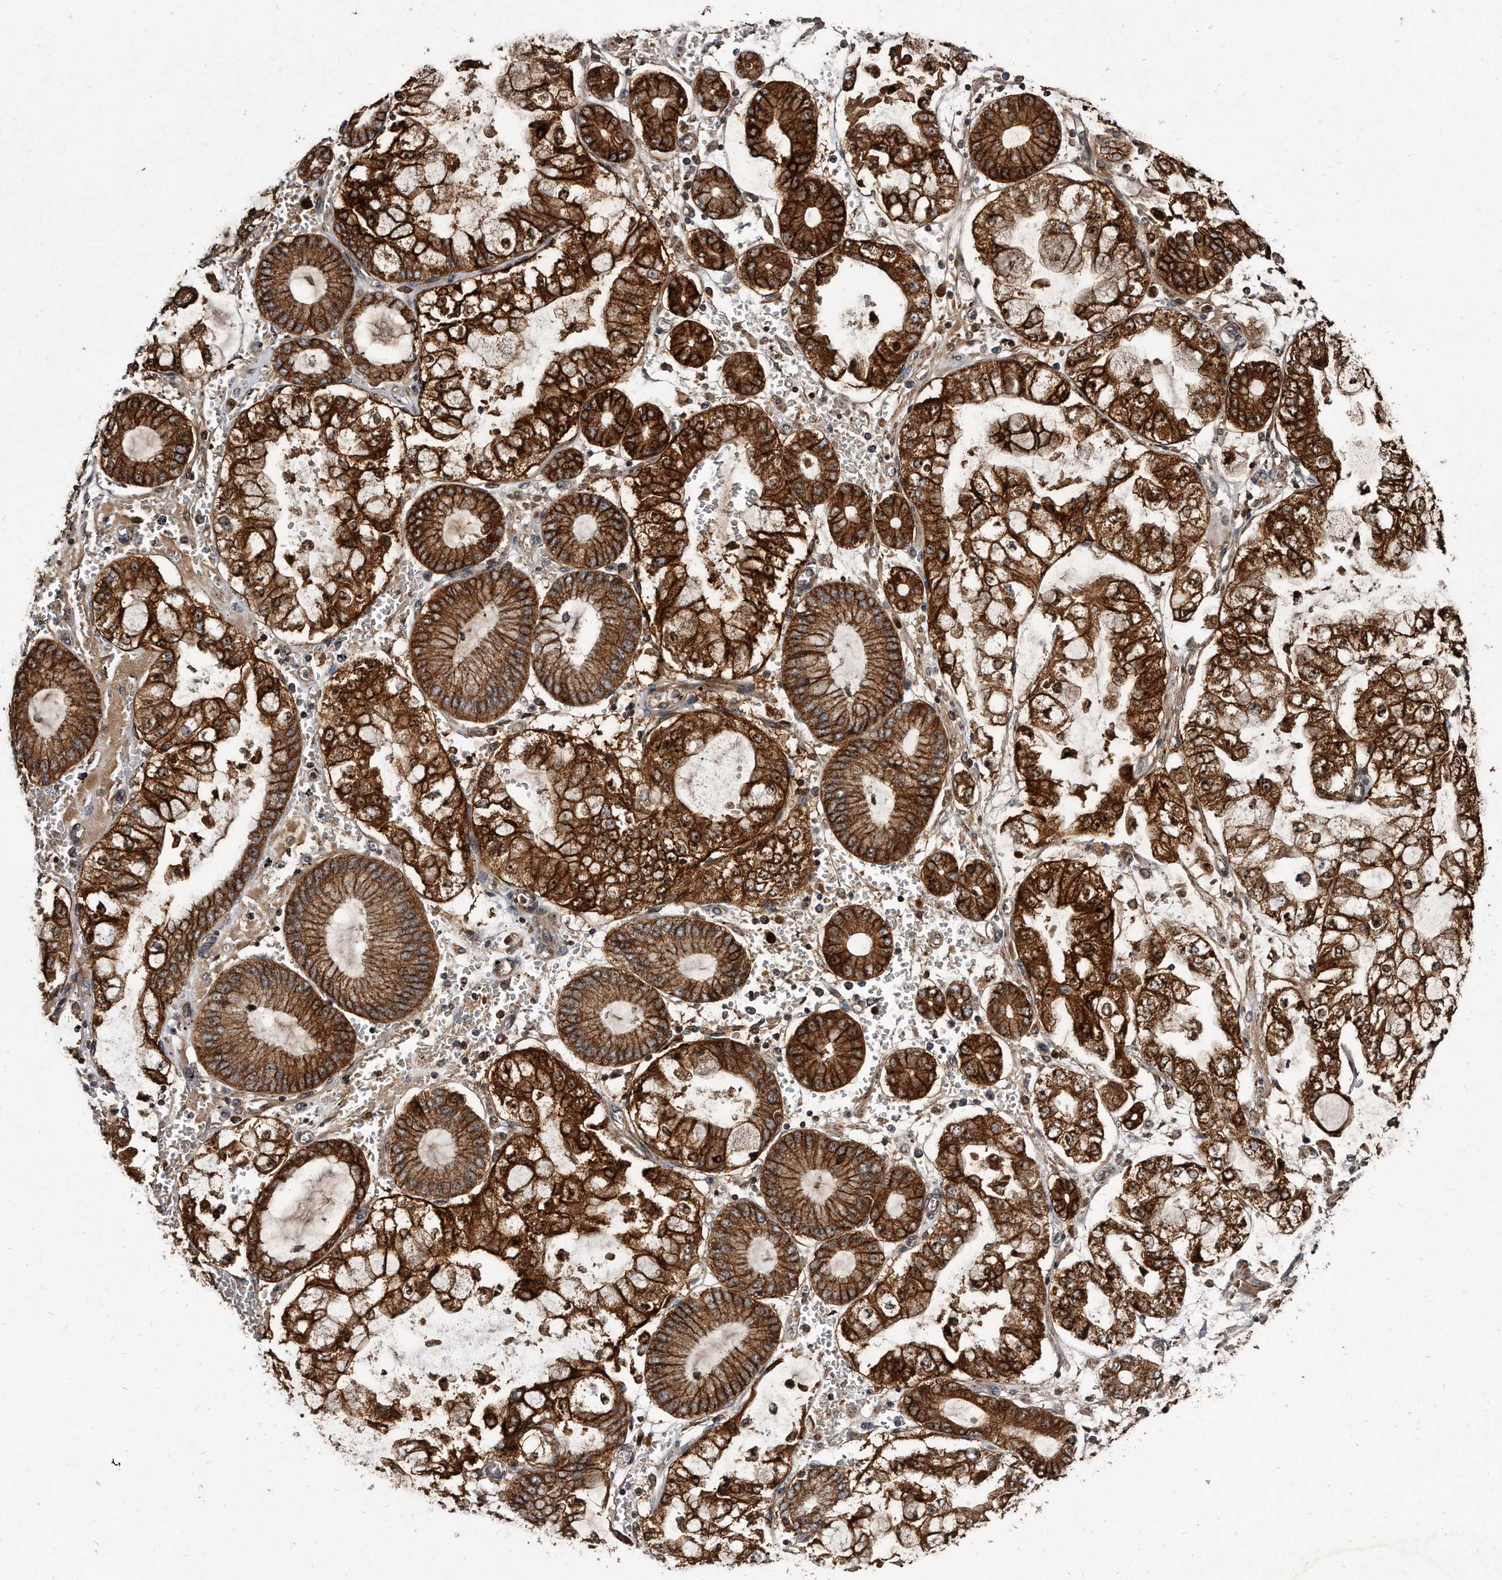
{"staining": {"intensity": "strong", "quantity": ">75%", "location": "cytoplasmic/membranous"}, "tissue": "stomach cancer", "cell_type": "Tumor cells", "image_type": "cancer", "snomed": [{"axis": "morphology", "description": "Adenocarcinoma, NOS"}, {"axis": "topography", "description": "Stomach"}], "caption": "Human stomach adenocarcinoma stained for a protein (brown) displays strong cytoplasmic/membranous positive positivity in about >75% of tumor cells.", "gene": "FAM136A", "patient": {"sex": "male", "age": 76}}